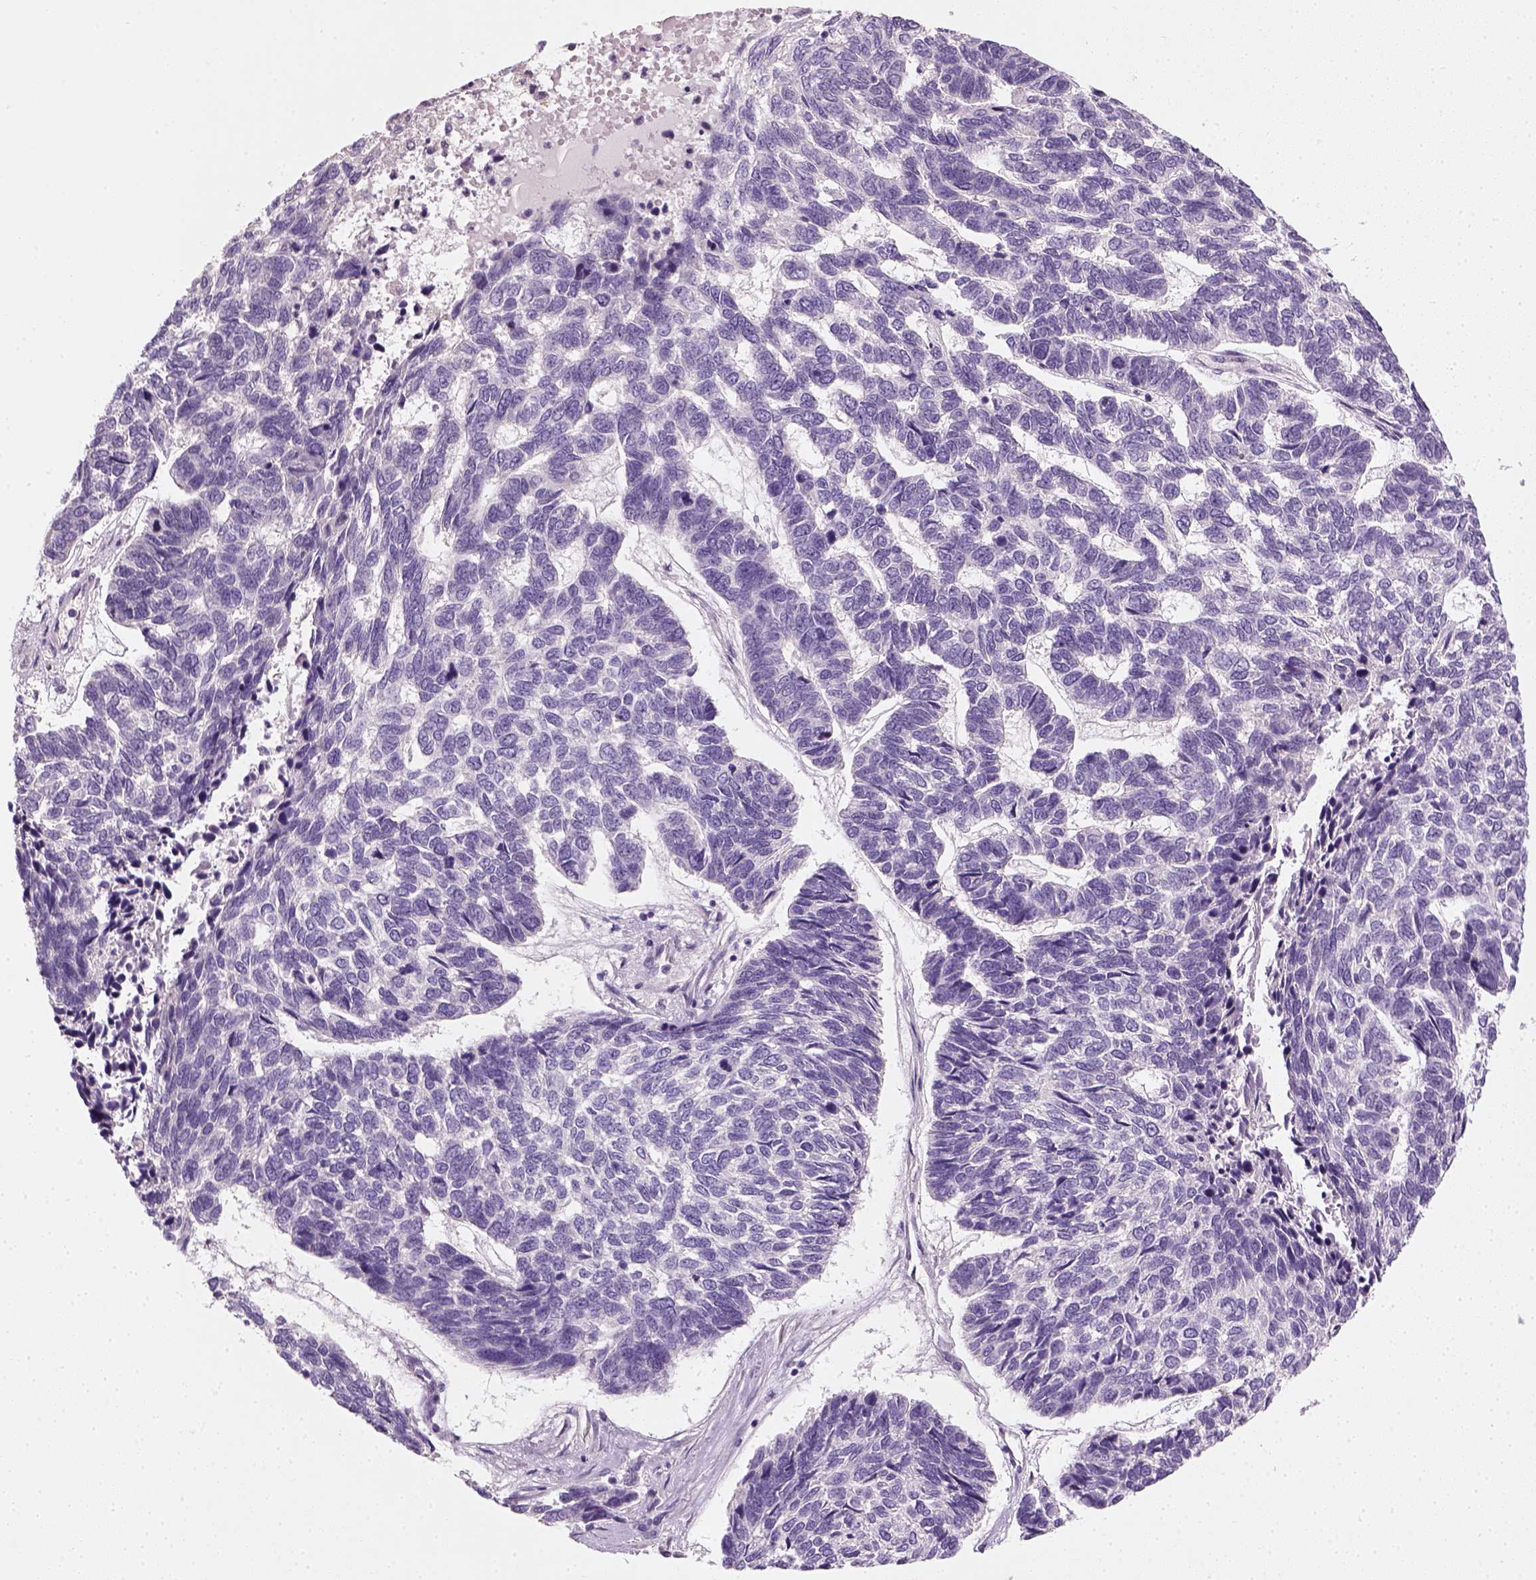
{"staining": {"intensity": "negative", "quantity": "none", "location": "none"}, "tissue": "skin cancer", "cell_type": "Tumor cells", "image_type": "cancer", "snomed": [{"axis": "morphology", "description": "Basal cell carcinoma"}, {"axis": "topography", "description": "Skin"}], "caption": "Protein analysis of skin basal cell carcinoma reveals no significant positivity in tumor cells.", "gene": "NUDT6", "patient": {"sex": "female", "age": 65}}